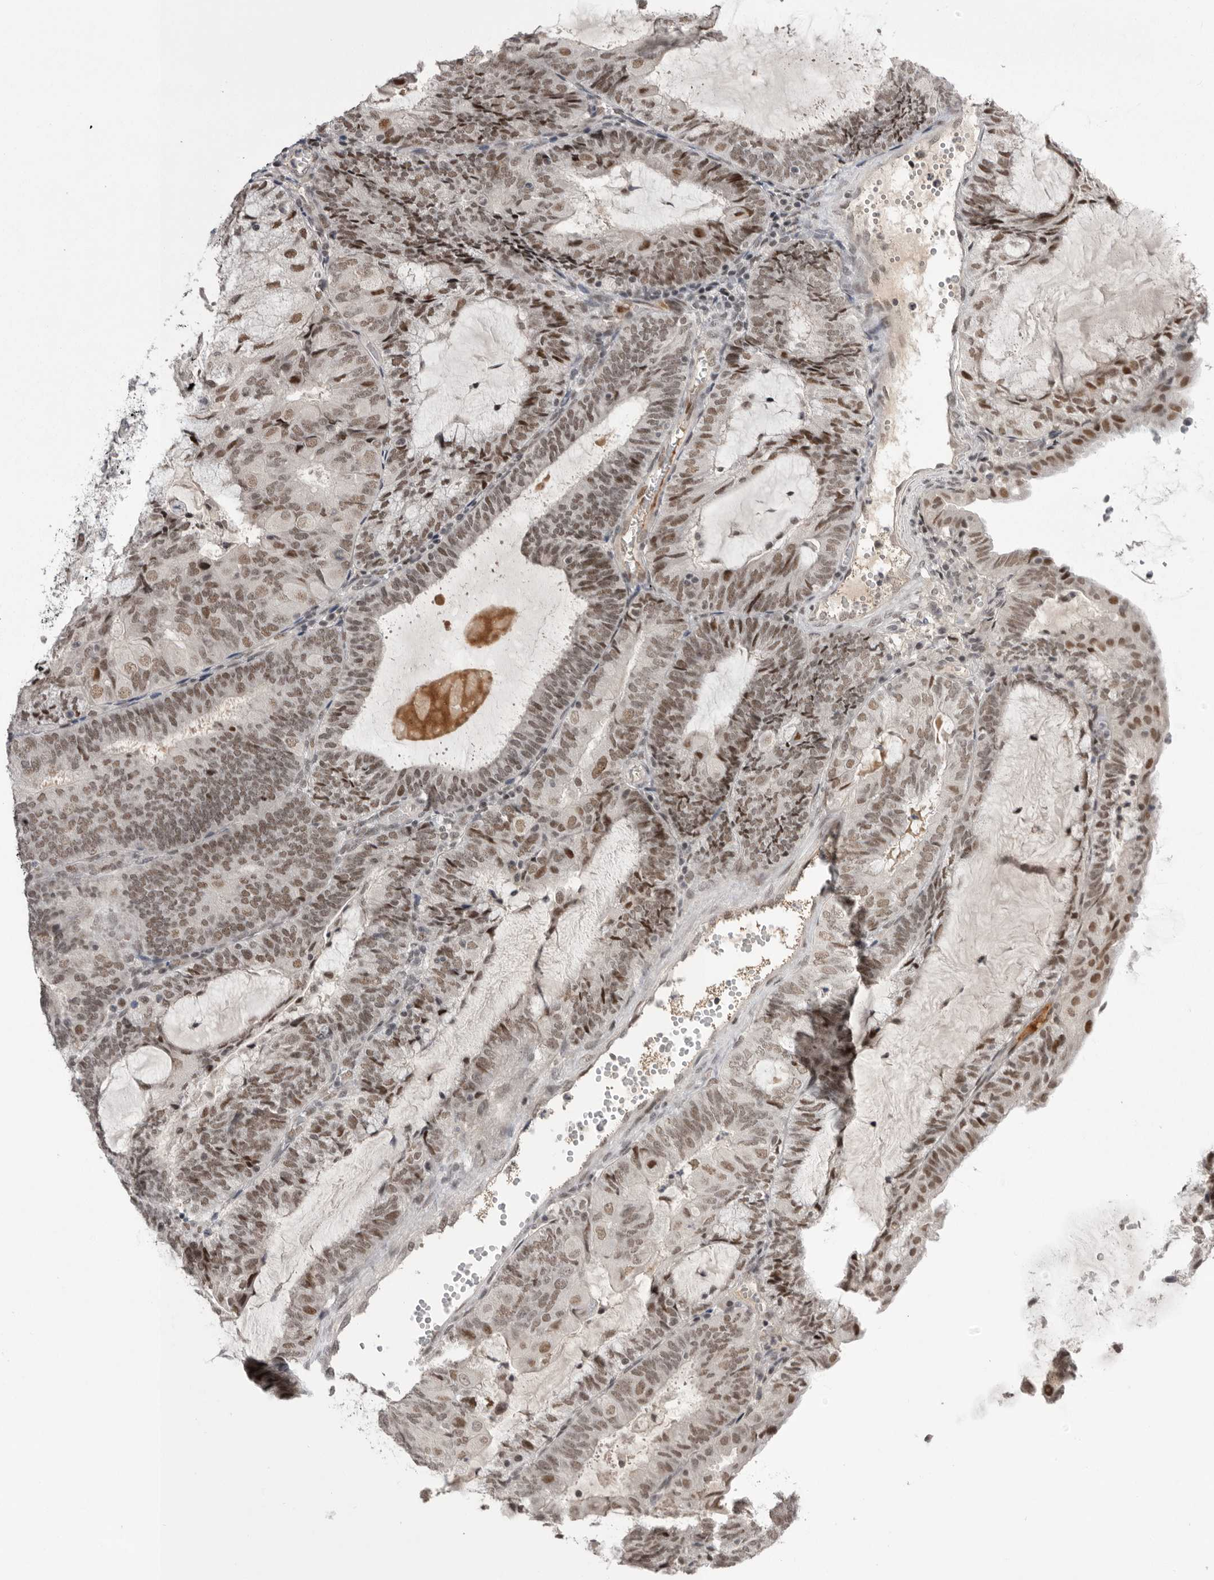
{"staining": {"intensity": "moderate", "quantity": ">75%", "location": "nuclear"}, "tissue": "endometrial cancer", "cell_type": "Tumor cells", "image_type": "cancer", "snomed": [{"axis": "morphology", "description": "Adenocarcinoma, NOS"}, {"axis": "topography", "description": "Endometrium"}], "caption": "This is a micrograph of immunohistochemistry (IHC) staining of endometrial cancer (adenocarcinoma), which shows moderate staining in the nuclear of tumor cells.", "gene": "POU5F1", "patient": {"sex": "female", "age": 81}}